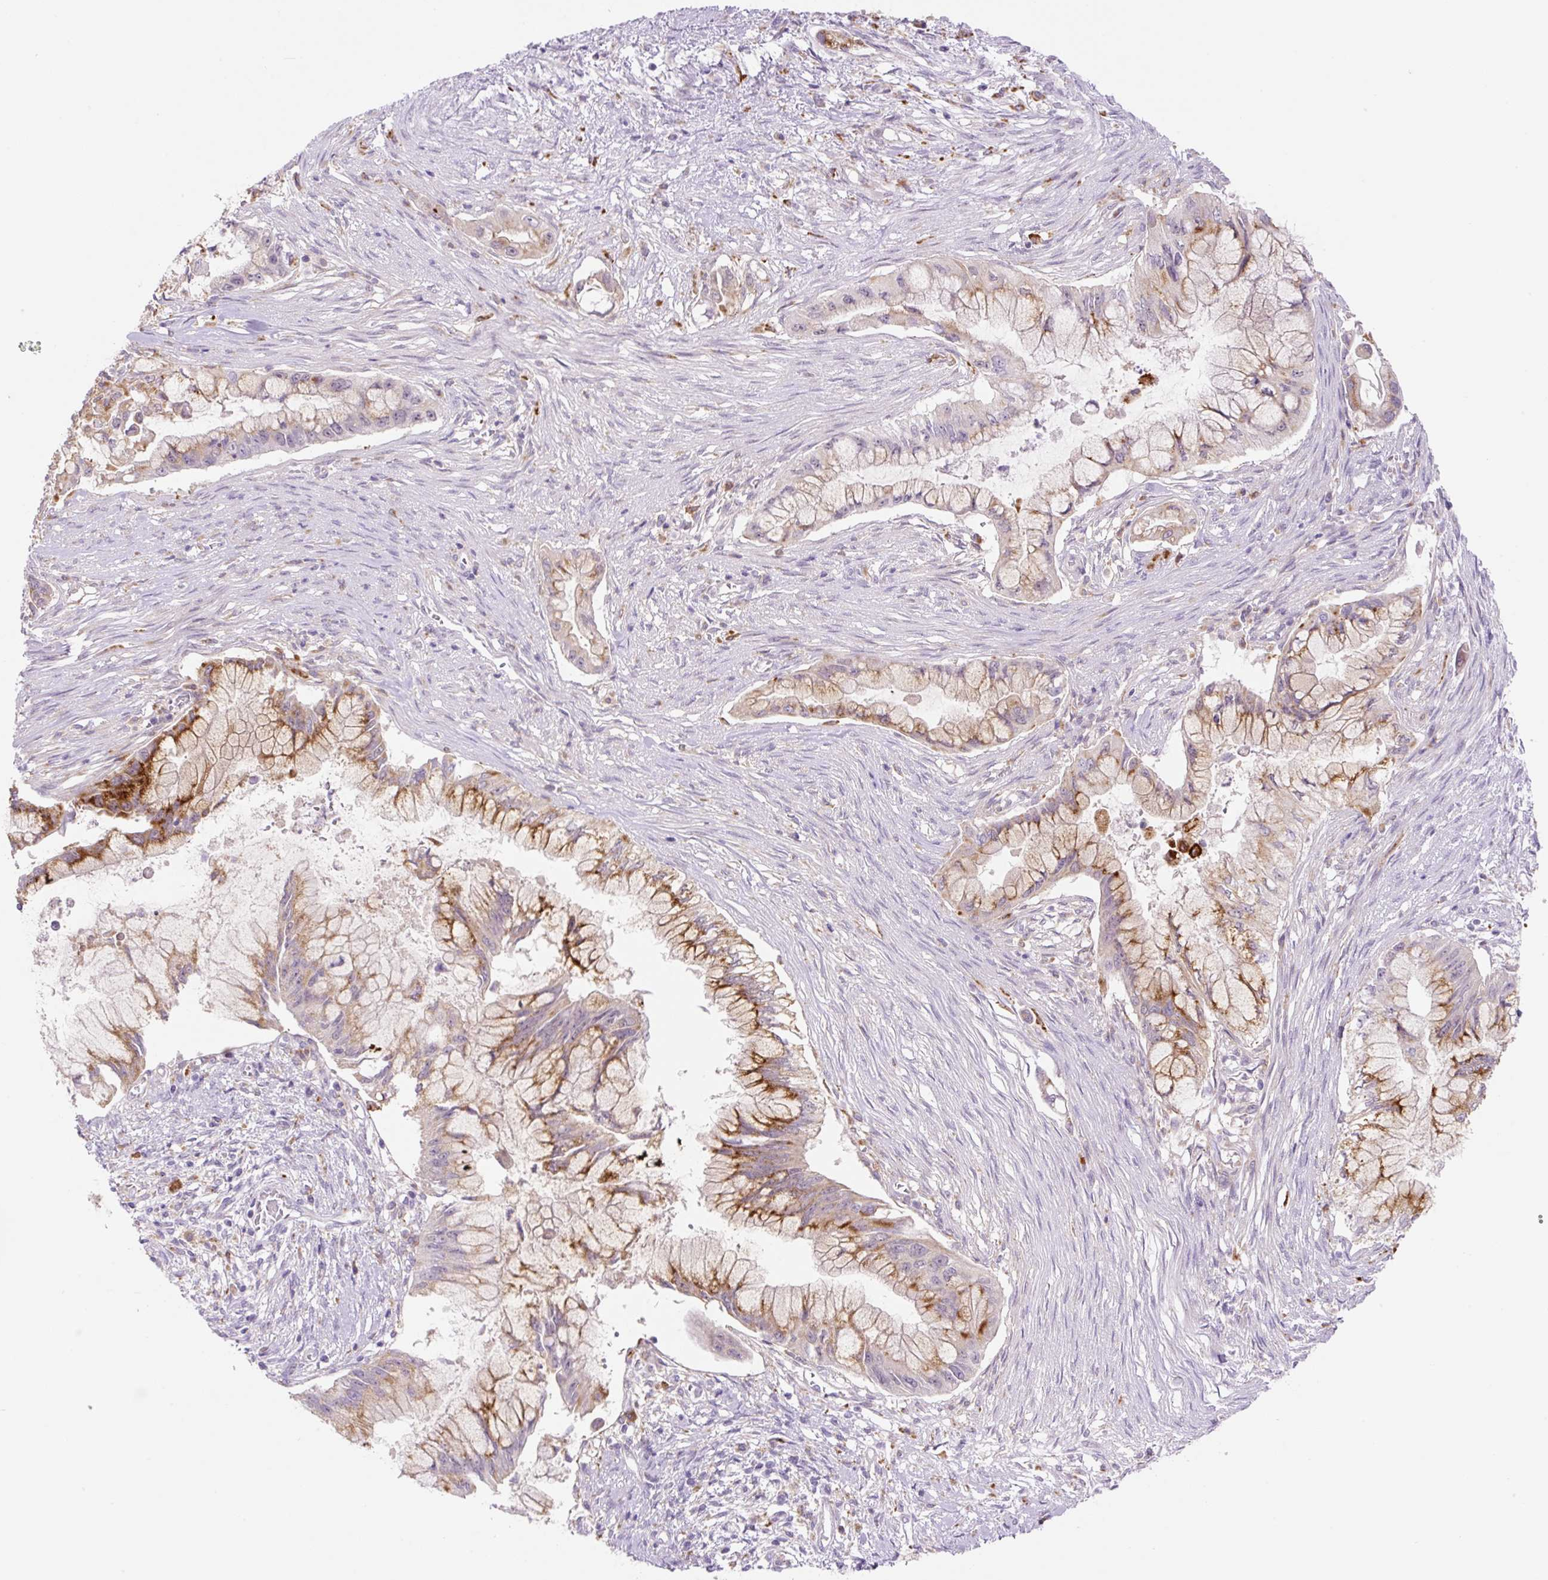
{"staining": {"intensity": "strong", "quantity": "<25%", "location": "cytoplasmic/membranous"}, "tissue": "pancreatic cancer", "cell_type": "Tumor cells", "image_type": "cancer", "snomed": [{"axis": "morphology", "description": "Adenocarcinoma, NOS"}, {"axis": "topography", "description": "Pancreas"}], "caption": "Tumor cells demonstrate strong cytoplasmic/membranous staining in about <25% of cells in pancreatic adenocarcinoma. The staining was performed using DAB, with brown indicating positive protein expression. Nuclei are stained blue with hematoxylin.", "gene": "CEBPZOS", "patient": {"sex": "male", "age": 48}}